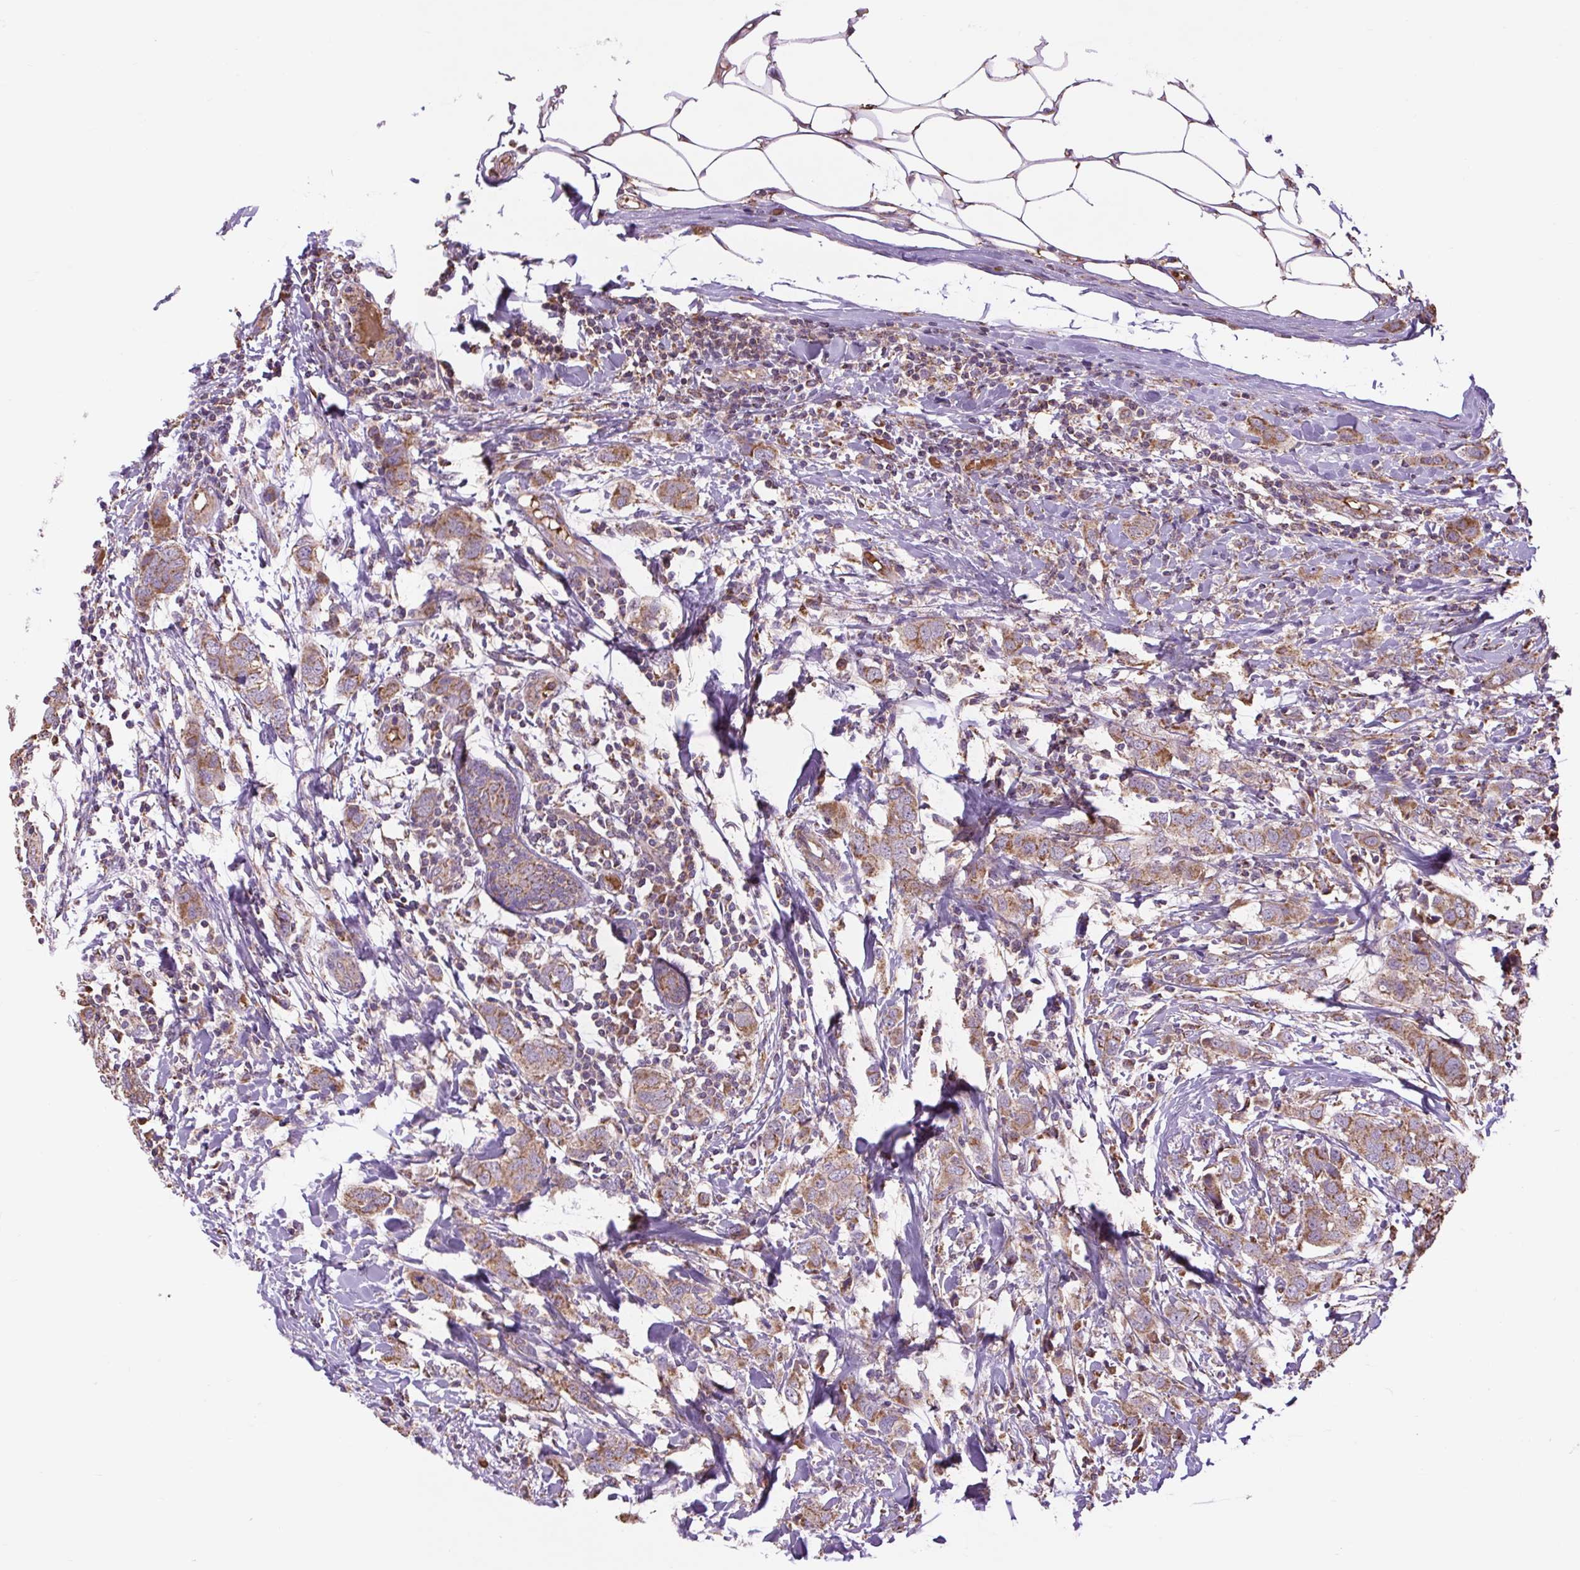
{"staining": {"intensity": "moderate", "quantity": ">75%", "location": "cytoplasmic/membranous"}, "tissue": "breast cancer", "cell_type": "Tumor cells", "image_type": "cancer", "snomed": [{"axis": "morphology", "description": "Duct carcinoma"}, {"axis": "topography", "description": "Breast"}], "caption": "Protein staining of breast infiltrating ductal carcinoma tissue shows moderate cytoplasmic/membranous expression in about >75% of tumor cells. (Stains: DAB in brown, nuclei in blue, Microscopy: brightfield microscopy at high magnification).", "gene": "PLCG1", "patient": {"sex": "female", "age": 50}}